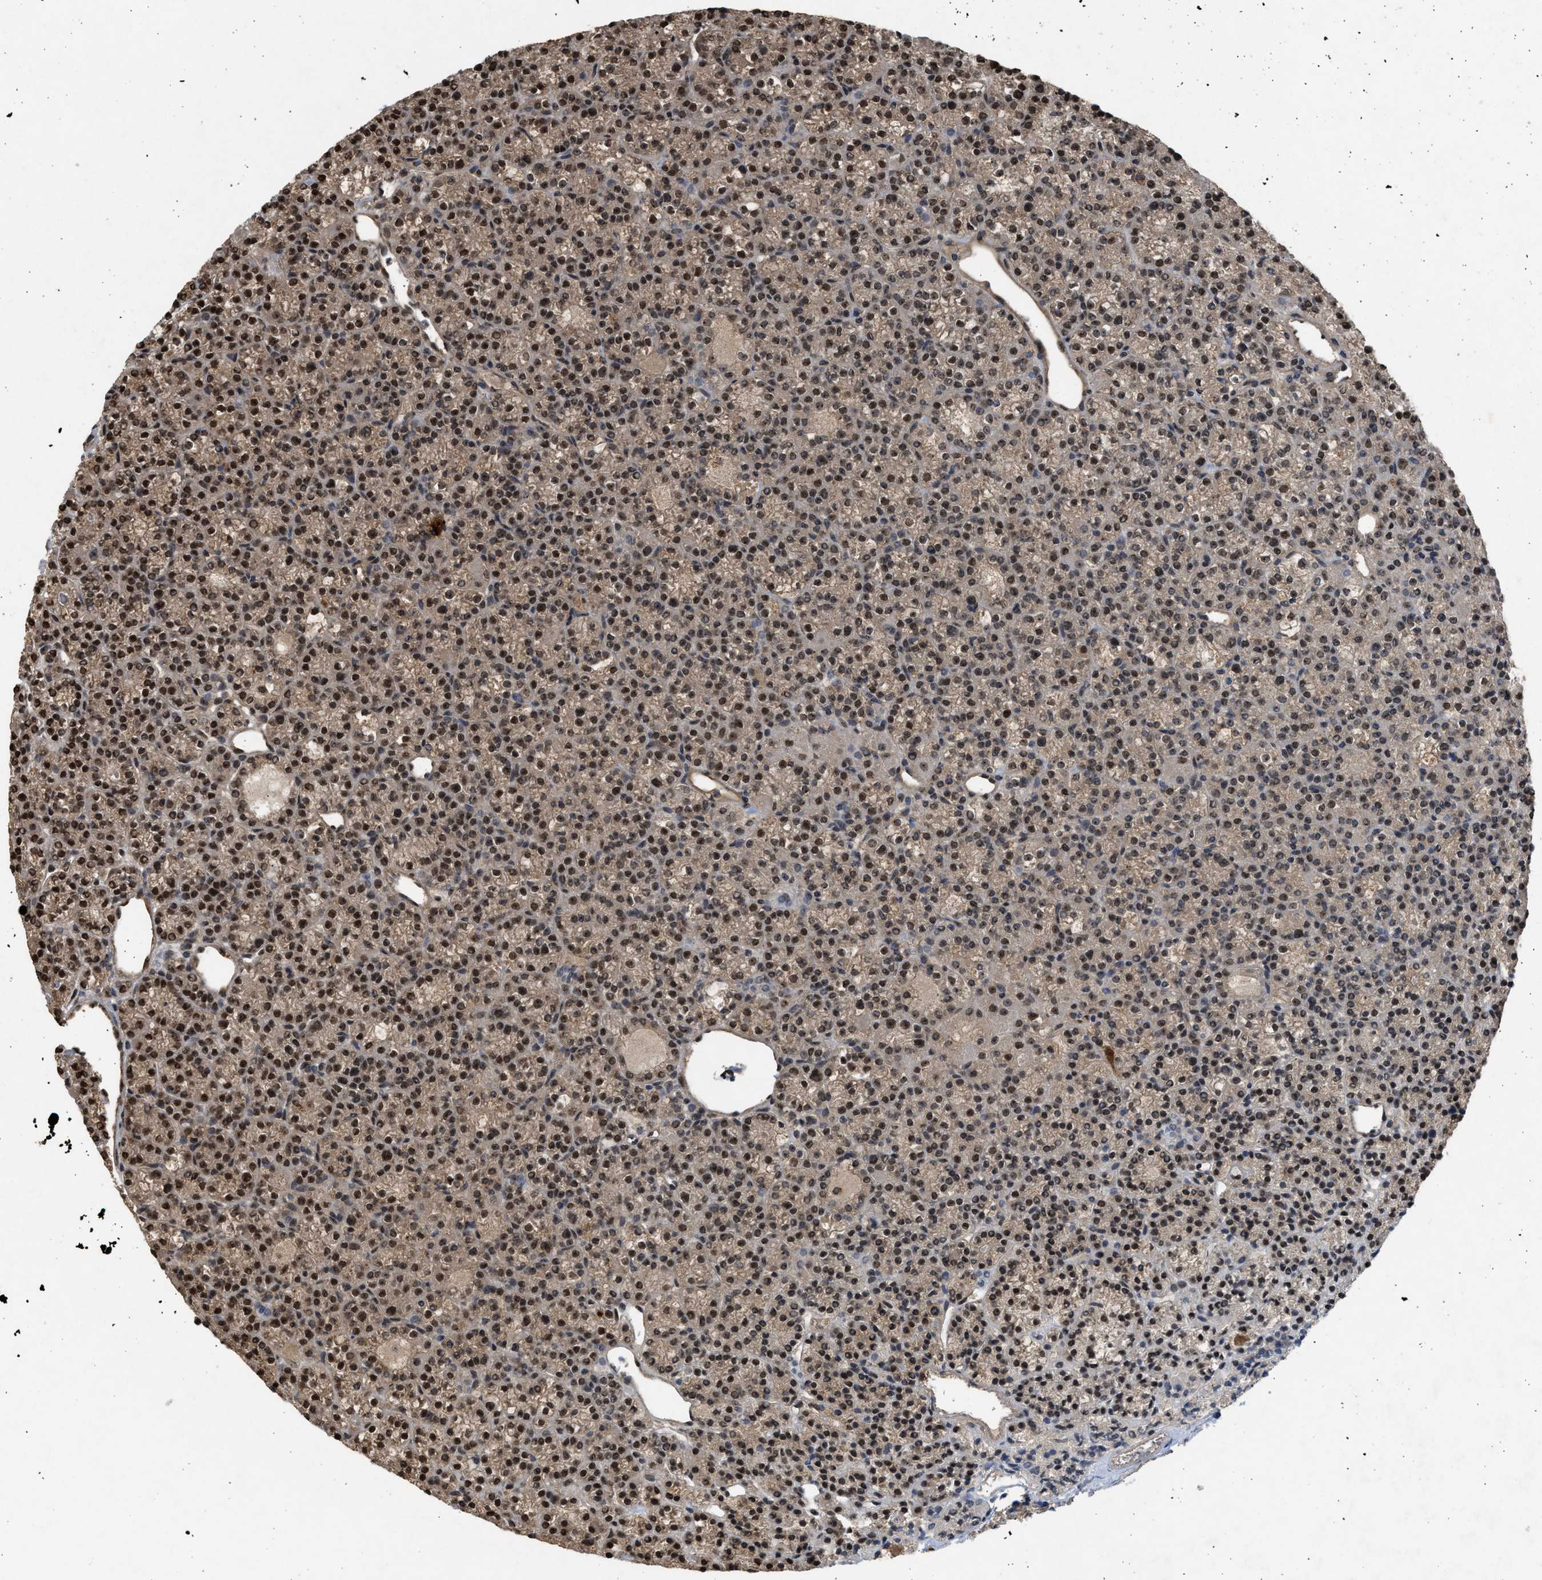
{"staining": {"intensity": "strong", "quantity": ">75%", "location": "cytoplasmic/membranous,nuclear"}, "tissue": "parathyroid gland", "cell_type": "Glandular cells", "image_type": "normal", "snomed": [{"axis": "morphology", "description": "Normal tissue, NOS"}, {"axis": "morphology", "description": "Adenoma, NOS"}, {"axis": "topography", "description": "Parathyroid gland"}], "caption": "This image reveals immunohistochemistry staining of normal human parathyroid gland, with high strong cytoplasmic/membranous,nuclear positivity in approximately >75% of glandular cells.", "gene": "TFDP2", "patient": {"sex": "female", "age": 64}}